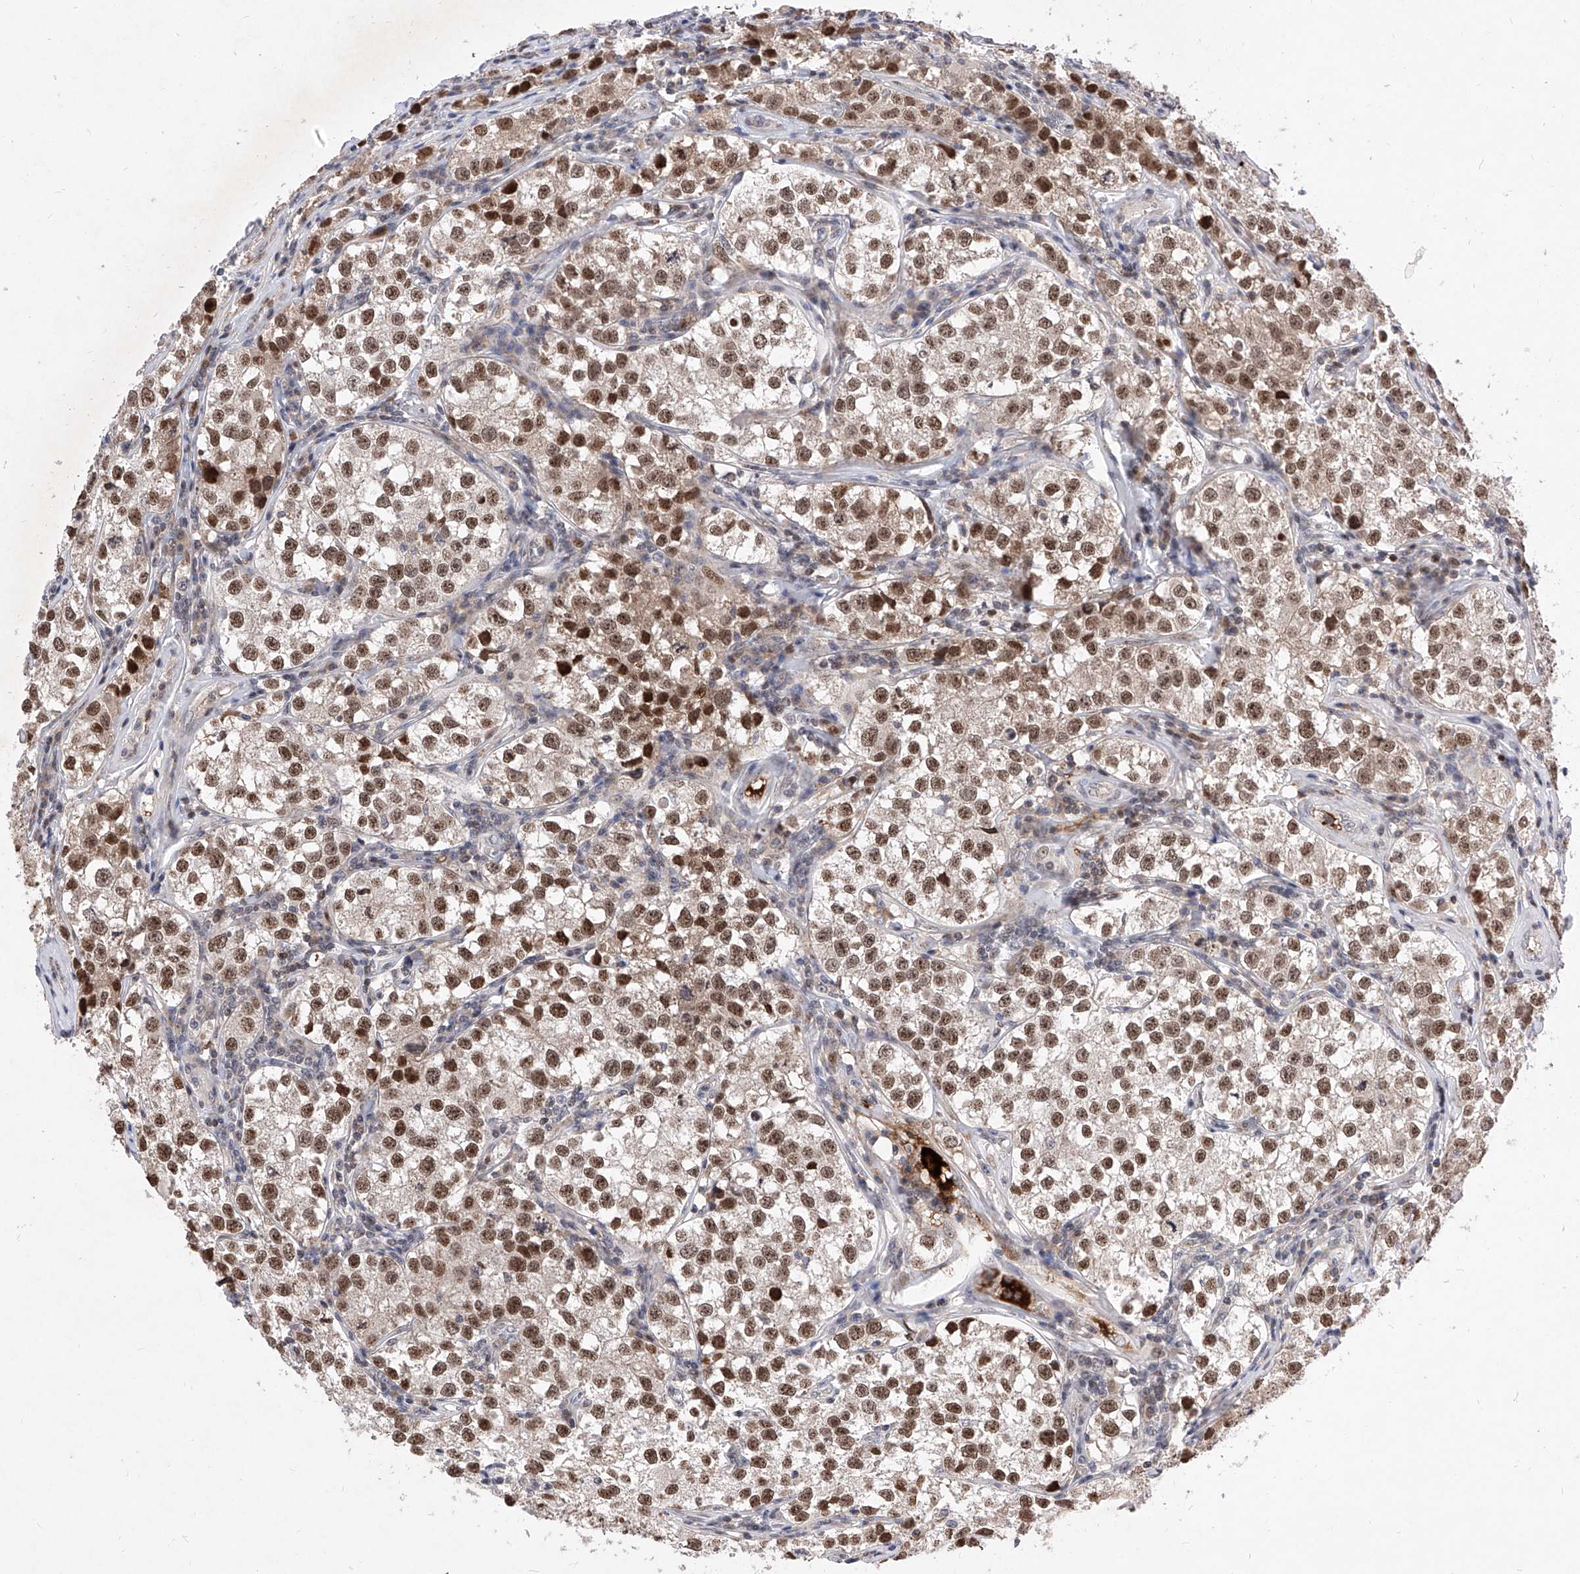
{"staining": {"intensity": "moderate", "quantity": ">75%", "location": "nuclear"}, "tissue": "testis cancer", "cell_type": "Tumor cells", "image_type": "cancer", "snomed": [{"axis": "morphology", "description": "Seminoma, NOS"}, {"axis": "morphology", "description": "Carcinoma, Embryonal, NOS"}, {"axis": "topography", "description": "Testis"}], "caption": "Testis cancer stained with a brown dye shows moderate nuclear positive expression in about >75% of tumor cells.", "gene": "LGR4", "patient": {"sex": "male", "age": 43}}